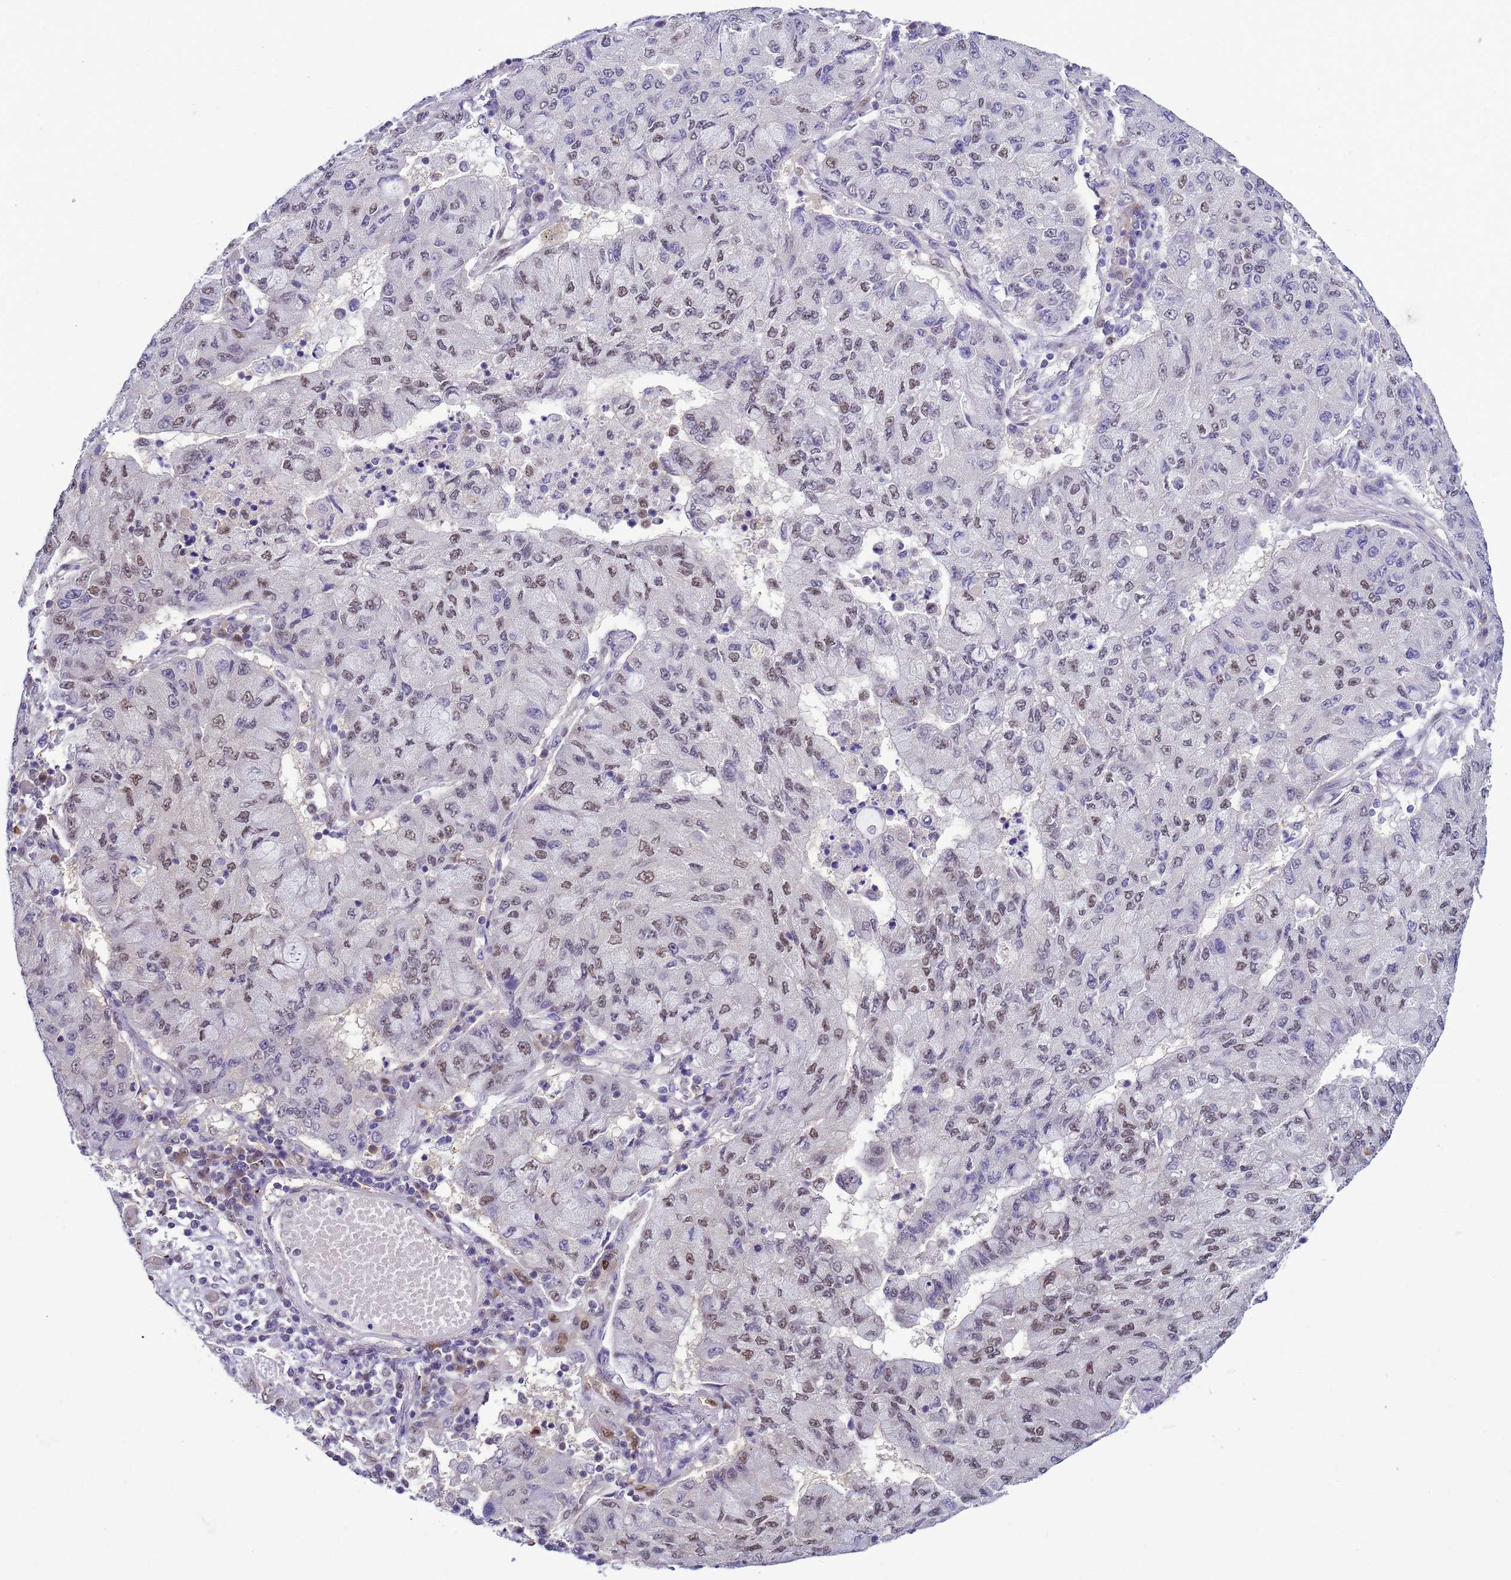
{"staining": {"intensity": "weak", "quantity": "25%-75%", "location": "nuclear"}, "tissue": "lung cancer", "cell_type": "Tumor cells", "image_type": "cancer", "snomed": [{"axis": "morphology", "description": "Squamous cell carcinoma, NOS"}, {"axis": "topography", "description": "Lung"}], "caption": "Immunohistochemistry (DAB (3,3'-diaminobenzidine)) staining of human lung squamous cell carcinoma reveals weak nuclear protein expression in about 25%-75% of tumor cells.", "gene": "DDI2", "patient": {"sex": "male", "age": 74}}